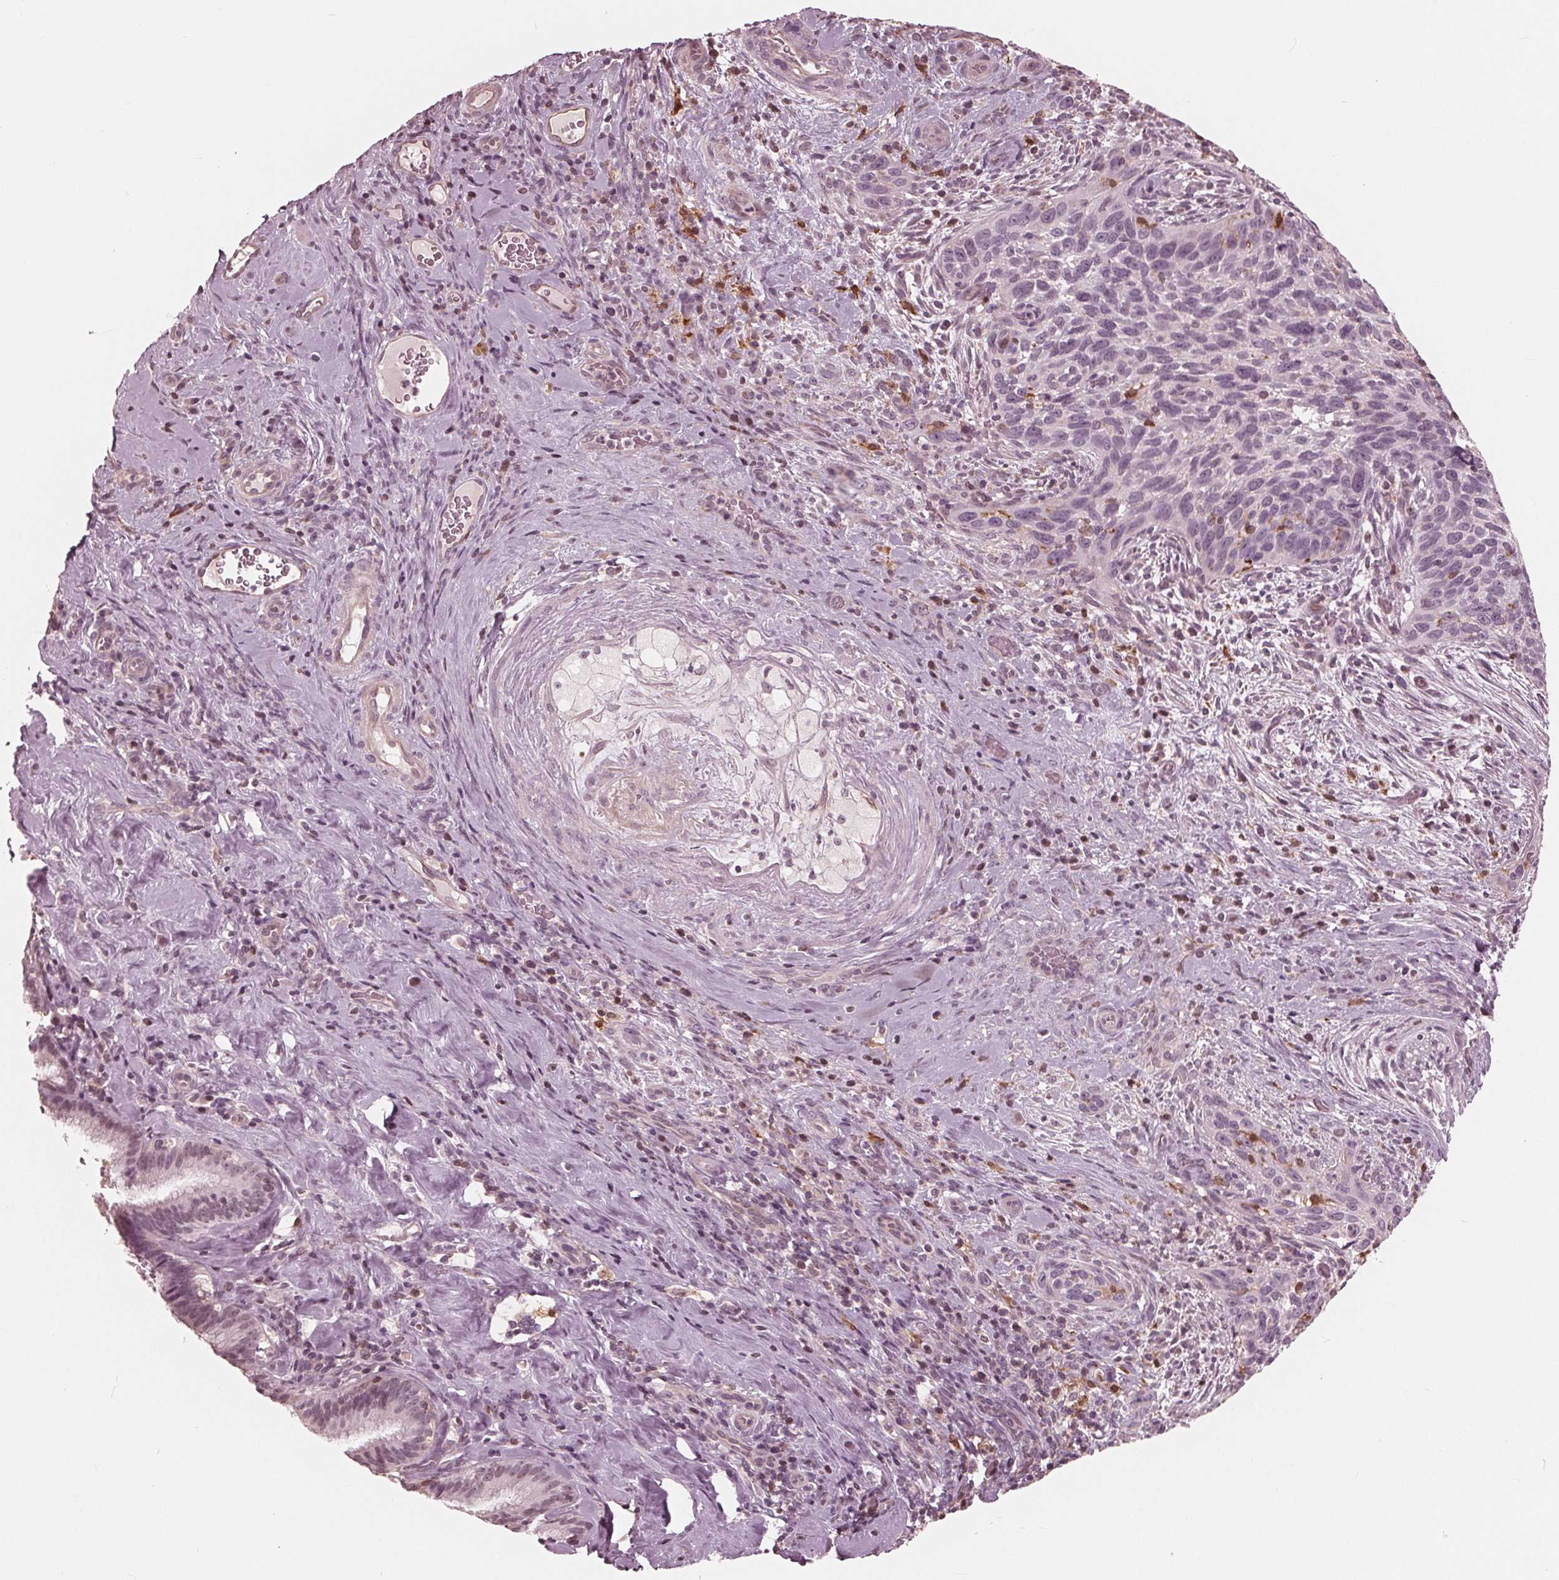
{"staining": {"intensity": "negative", "quantity": "none", "location": "none"}, "tissue": "cervical cancer", "cell_type": "Tumor cells", "image_type": "cancer", "snomed": [{"axis": "morphology", "description": "Squamous cell carcinoma, NOS"}, {"axis": "topography", "description": "Cervix"}], "caption": "IHC histopathology image of neoplastic tissue: human squamous cell carcinoma (cervical) stained with DAB exhibits no significant protein positivity in tumor cells.", "gene": "ING3", "patient": {"sex": "female", "age": 51}}